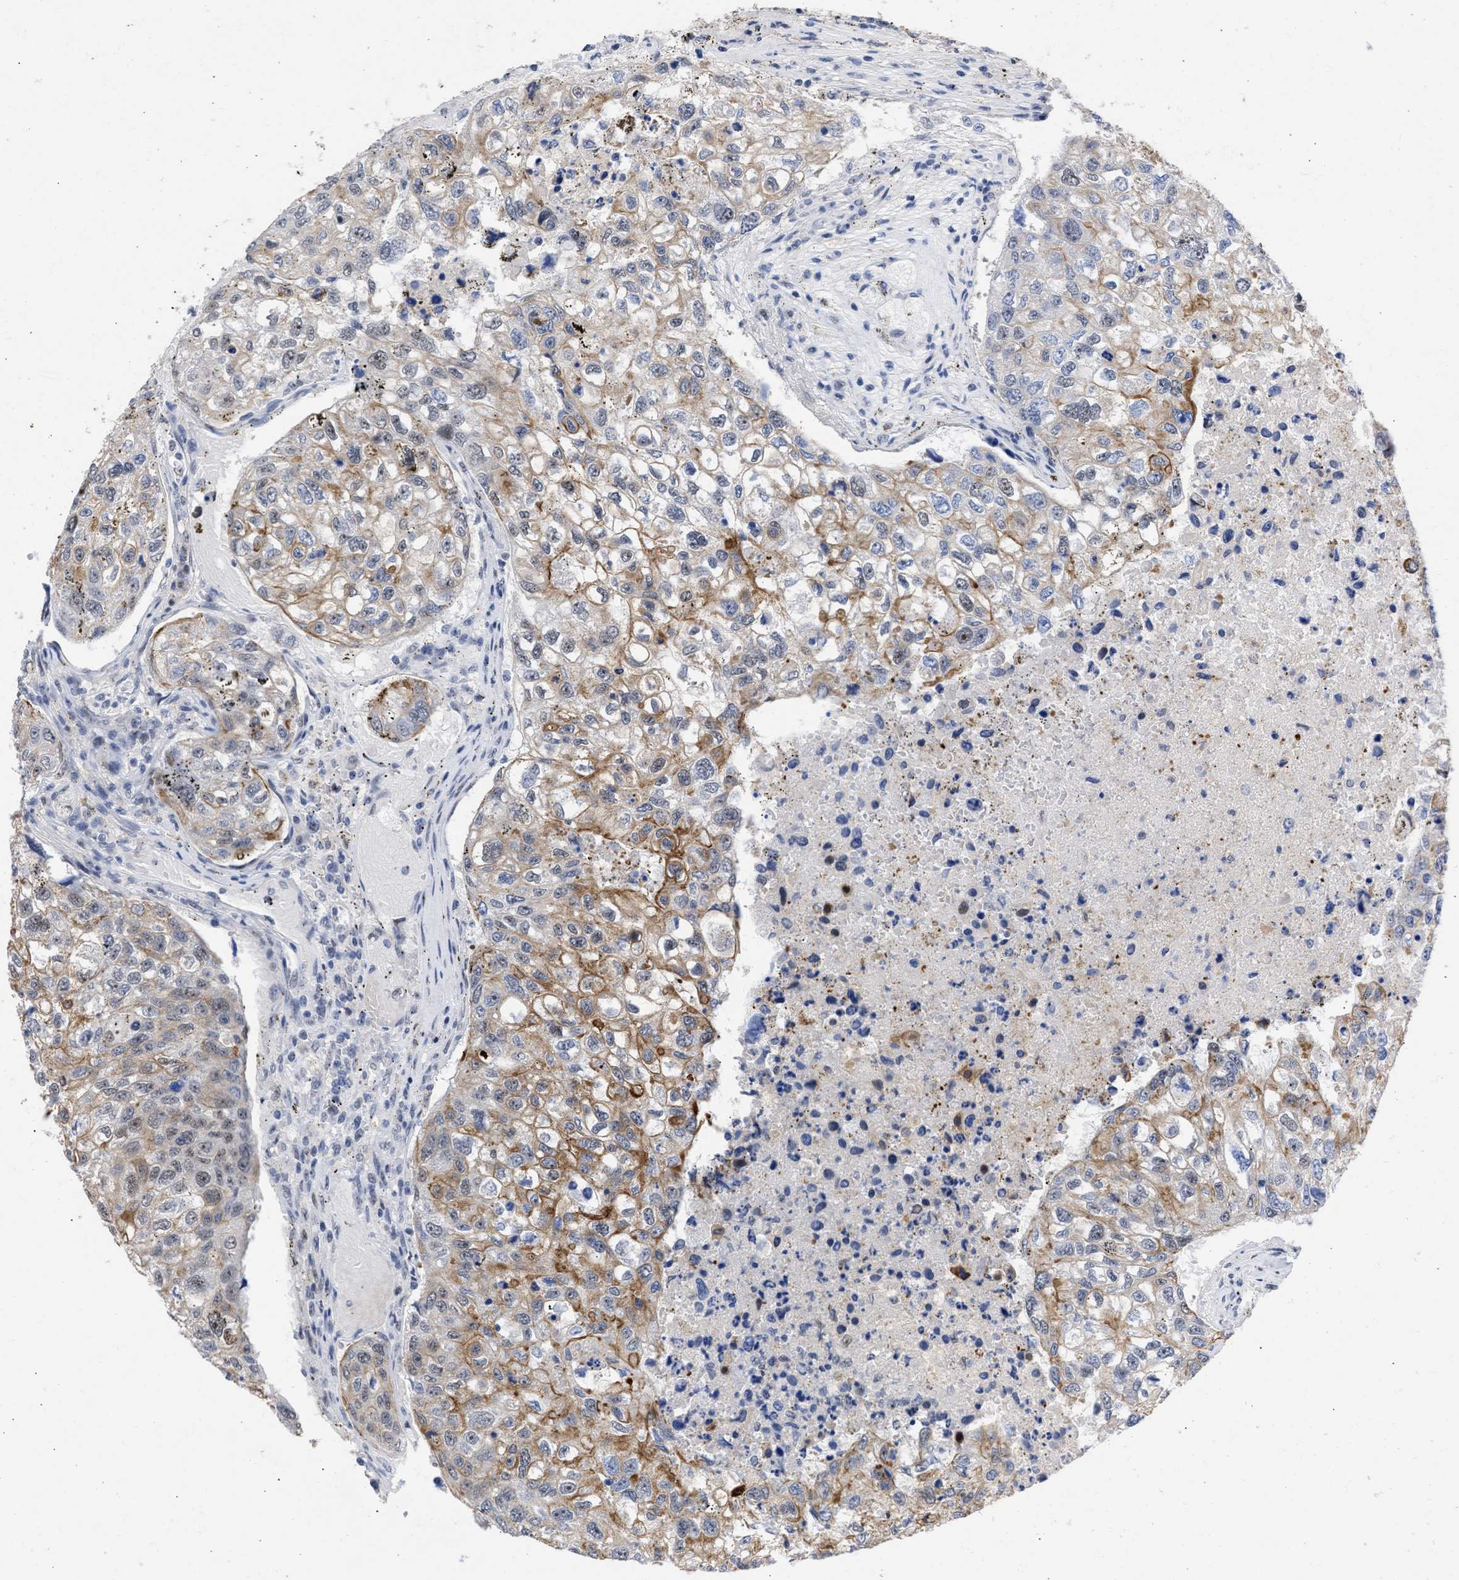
{"staining": {"intensity": "moderate", "quantity": ">75%", "location": "cytoplasmic/membranous,nuclear"}, "tissue": "urothelial cancer", "cell_type": "Tumor cells", "image_type": "cancer", "snomed": [{"axis": "morphology", "description": "Urothelial carcinoma, High grade"}, {"axis": "topography", "description": "Lymph node"}, {"axis": "topography", "description": "Urinary bladder"}], "caption": "Tumor cells reveal medium levels of moderate cytoplasmic/membranous and nuclear positivity in about >75% of cells in human urothelial cancer. (Stains: DAB in brown, nuclei in blue, Microscopy: brightfield microscopy at high magnification).", "gene": "DDX41", "patient": {"sex": "male", "age": 51}}